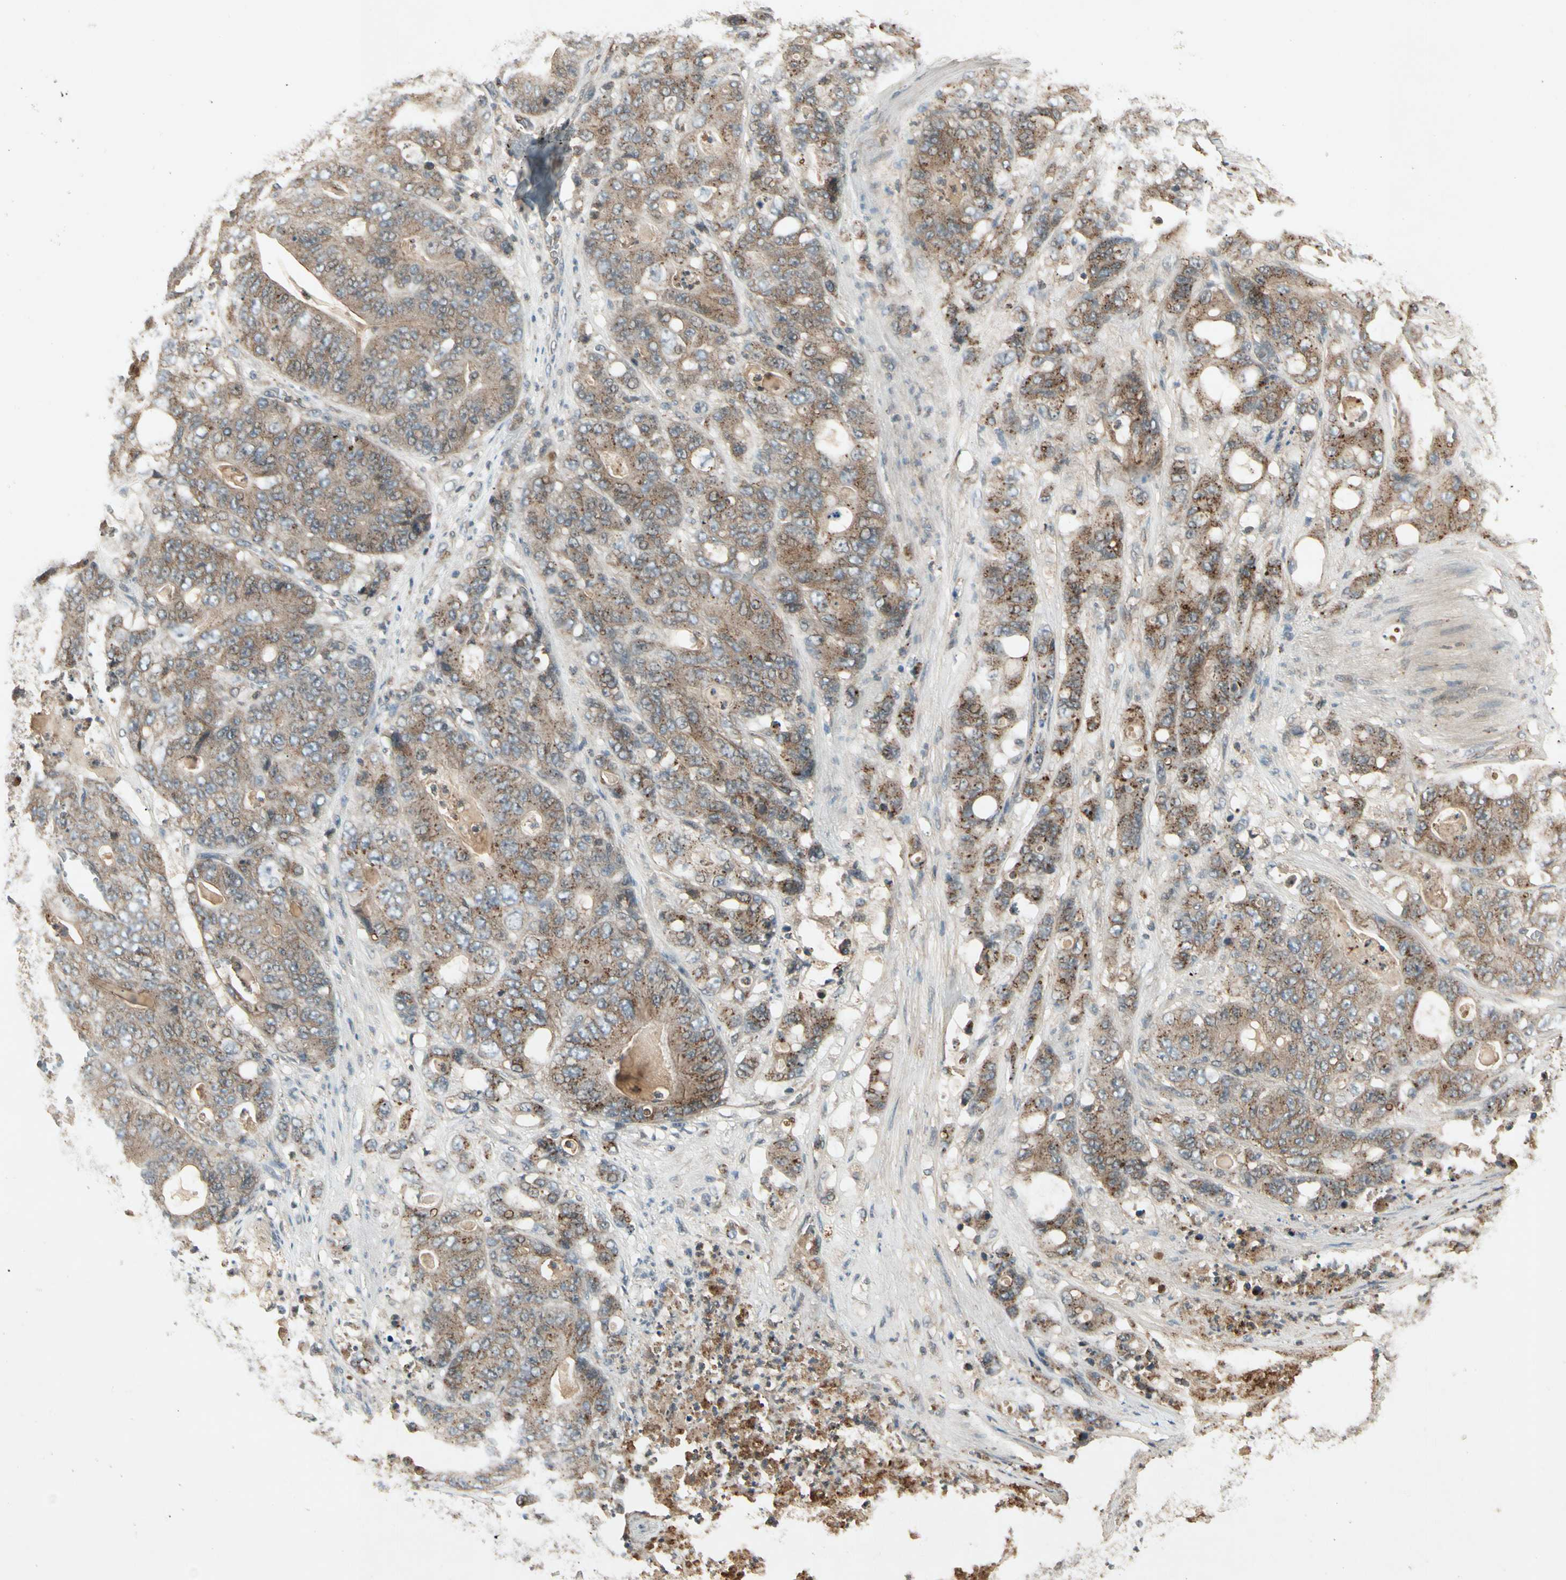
{"staining": {"intensity": "moderate", "quantity": ">75%", "location": "cytoplasmic/membranous"}, "tissue": "stomach cancer", "cell_type": "Tumor cells", "image_type": "cancer", "snomed": [{"axis": "morphology", "description": "Adenocarcinoma, NOS"}, {"axis": "topography", "description": "Stomach"}], "caption": "Protein analysis of adenocarcinoma (stomach) tissue exhibits moderate cytoplasmic/membranous positivity in about >75% of tumor cells.", "gene": "FLOT1", "patient": {"sex": "female", "age": 73}}